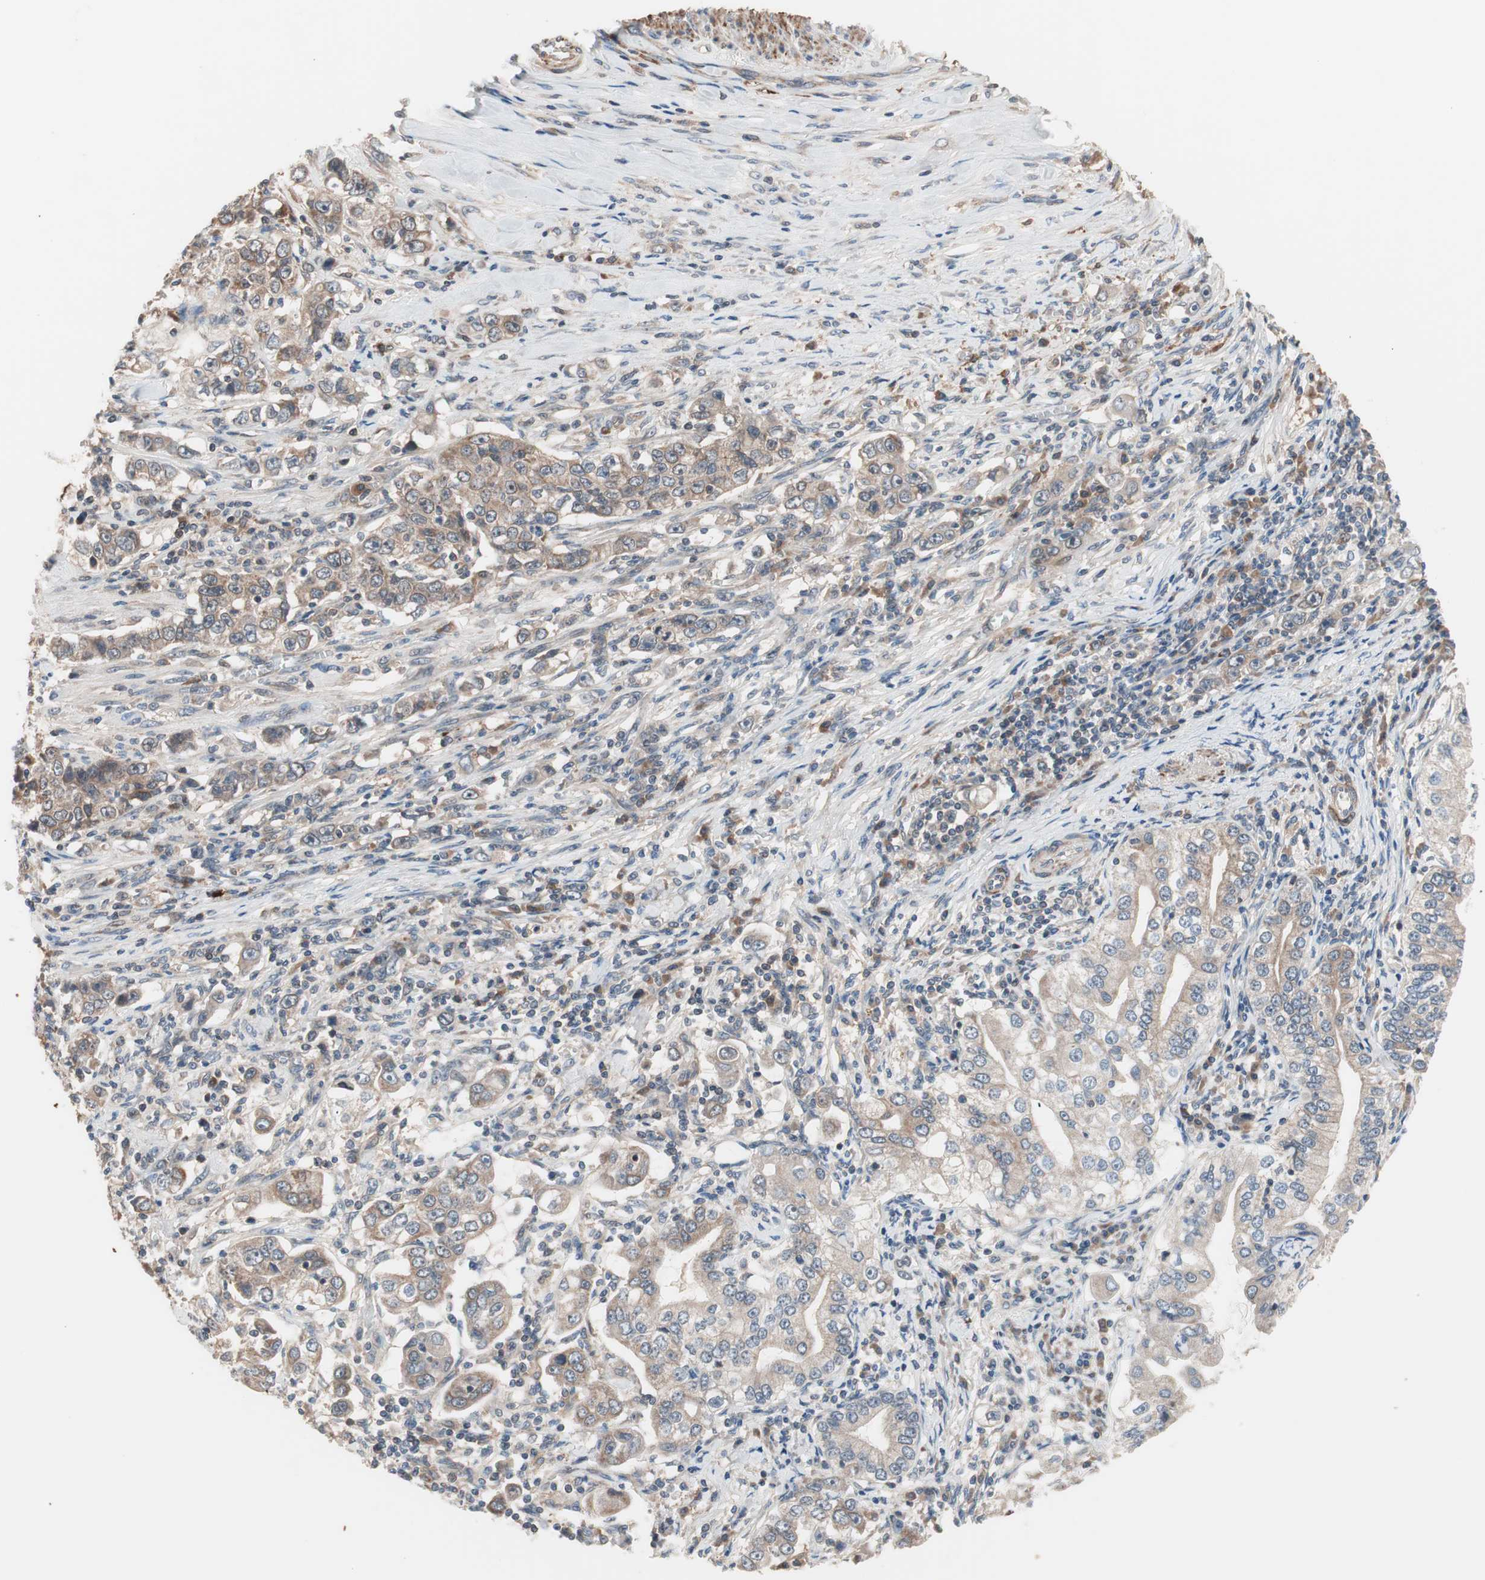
{"staining": {"intensity": "moderate", "quantity": ">75%", "location": "cytoplasmic/membranous"}, "tissue": "stomach cancer", "cell_type": "Tumor cells", "image_type": "cancer", "snomed": [{"axis": "morphology", "description": "Adenocarcinoma, NOS"}, {"axis": "topography", "description": "Stomach, lower"}], "caption": "A medium amount of moderate cytoplasmic/membranous expression is identified in about >75% of tumor cells in stomach cancer (adenocarcinoma) tissue.", "gene": "HMBS", "patient": {"sex": "female", "age": 72}}